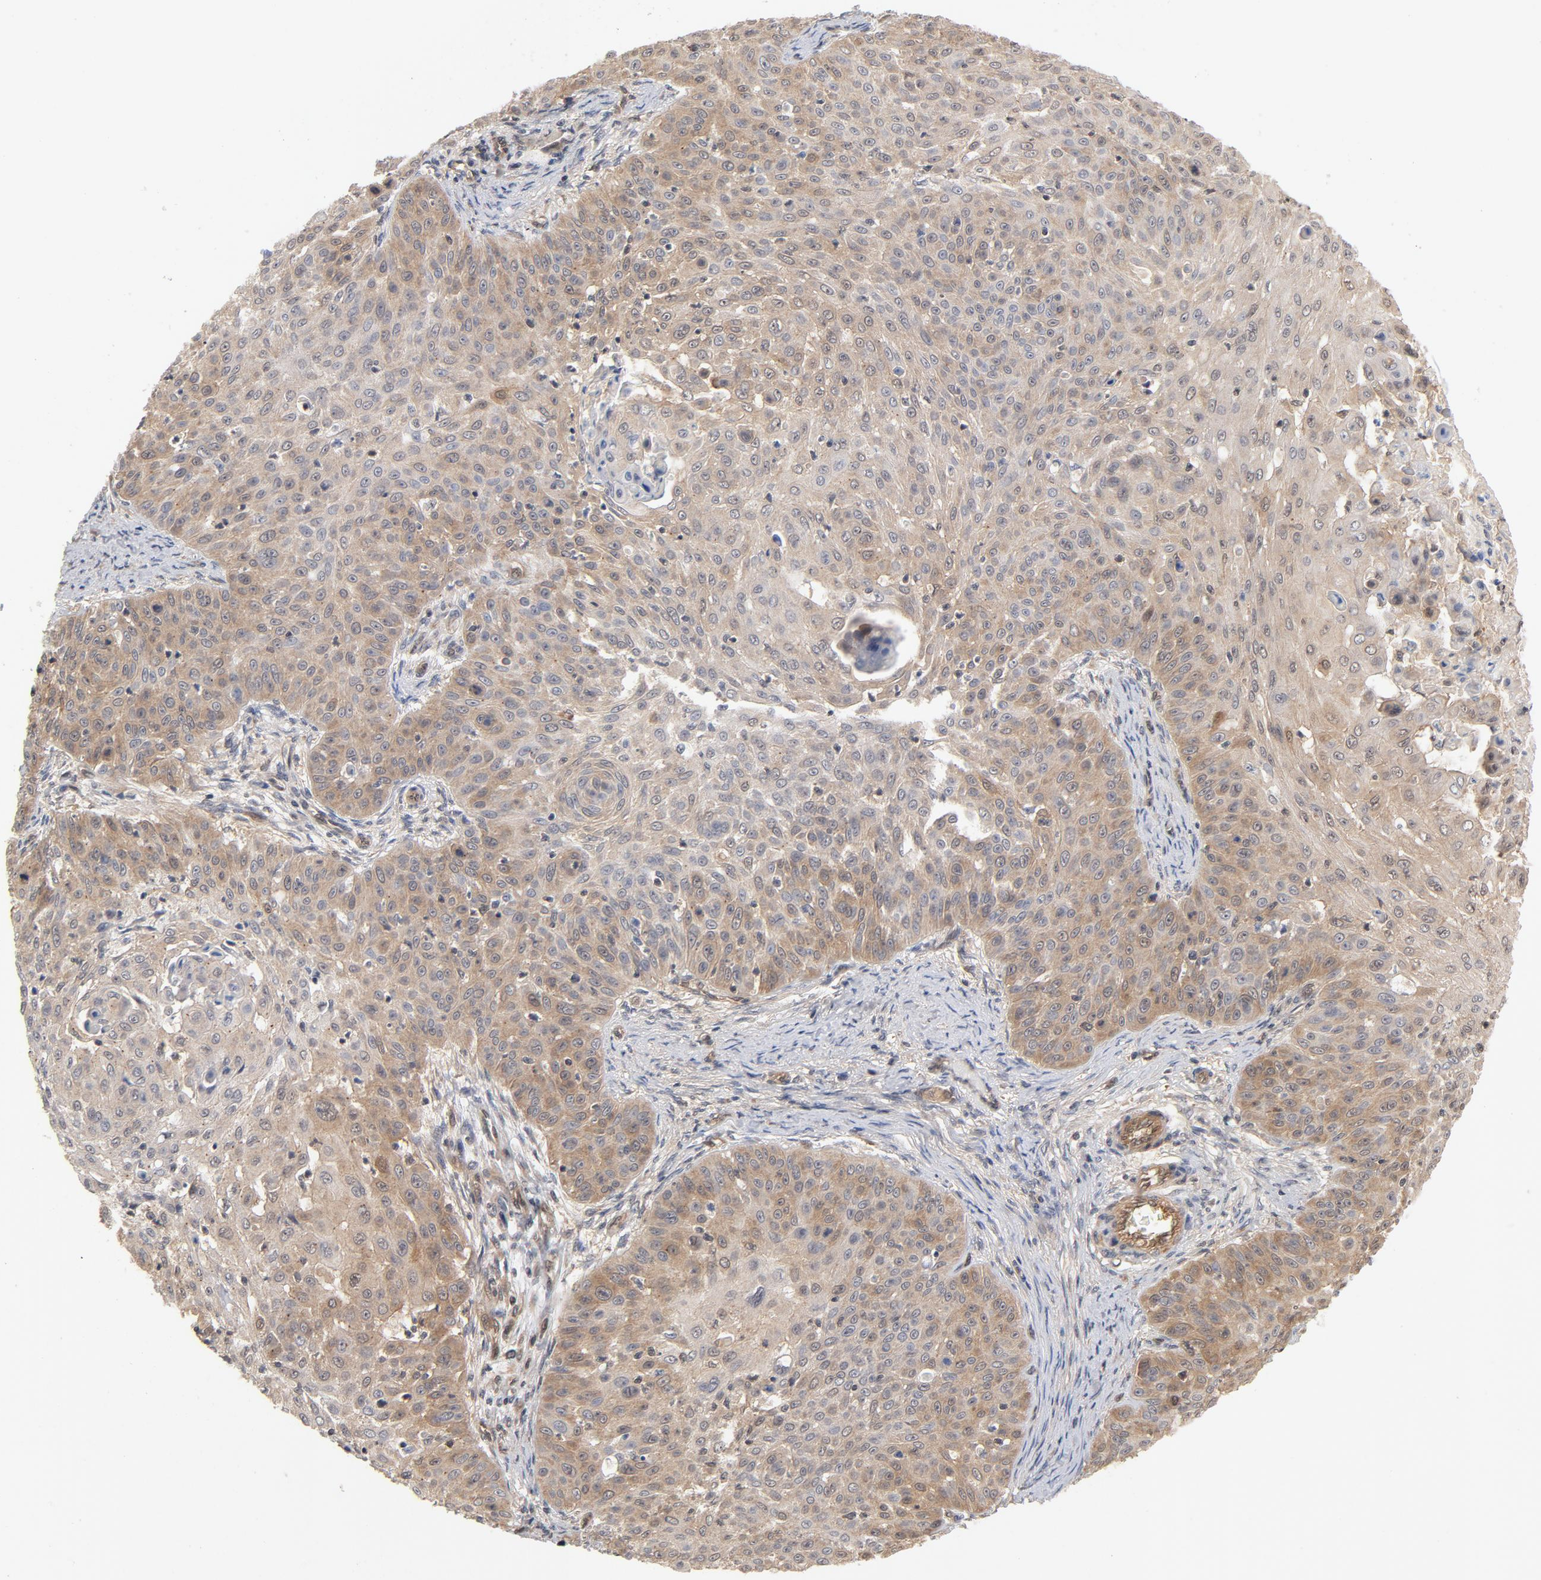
{"staining": {"intensity": "weak", "quantity": ">75%", "location": "cytoplasmic/membranous"}, "tissue": "skin cancer", "cell_type": "Tumor cells", "image_type": "cancer", "snomed": [{"axis": "morphology", "description": "Squamous cell carcinoma, NOS"}, {"axis": "topography", "description": "Skin"}], "caption": "Human squamous cell carcinoma (skin) stained with a protein marker reveals weak staining in tumor cells.", "gene": "CDC37", "patient": {"sex": "male", "age": 82}}